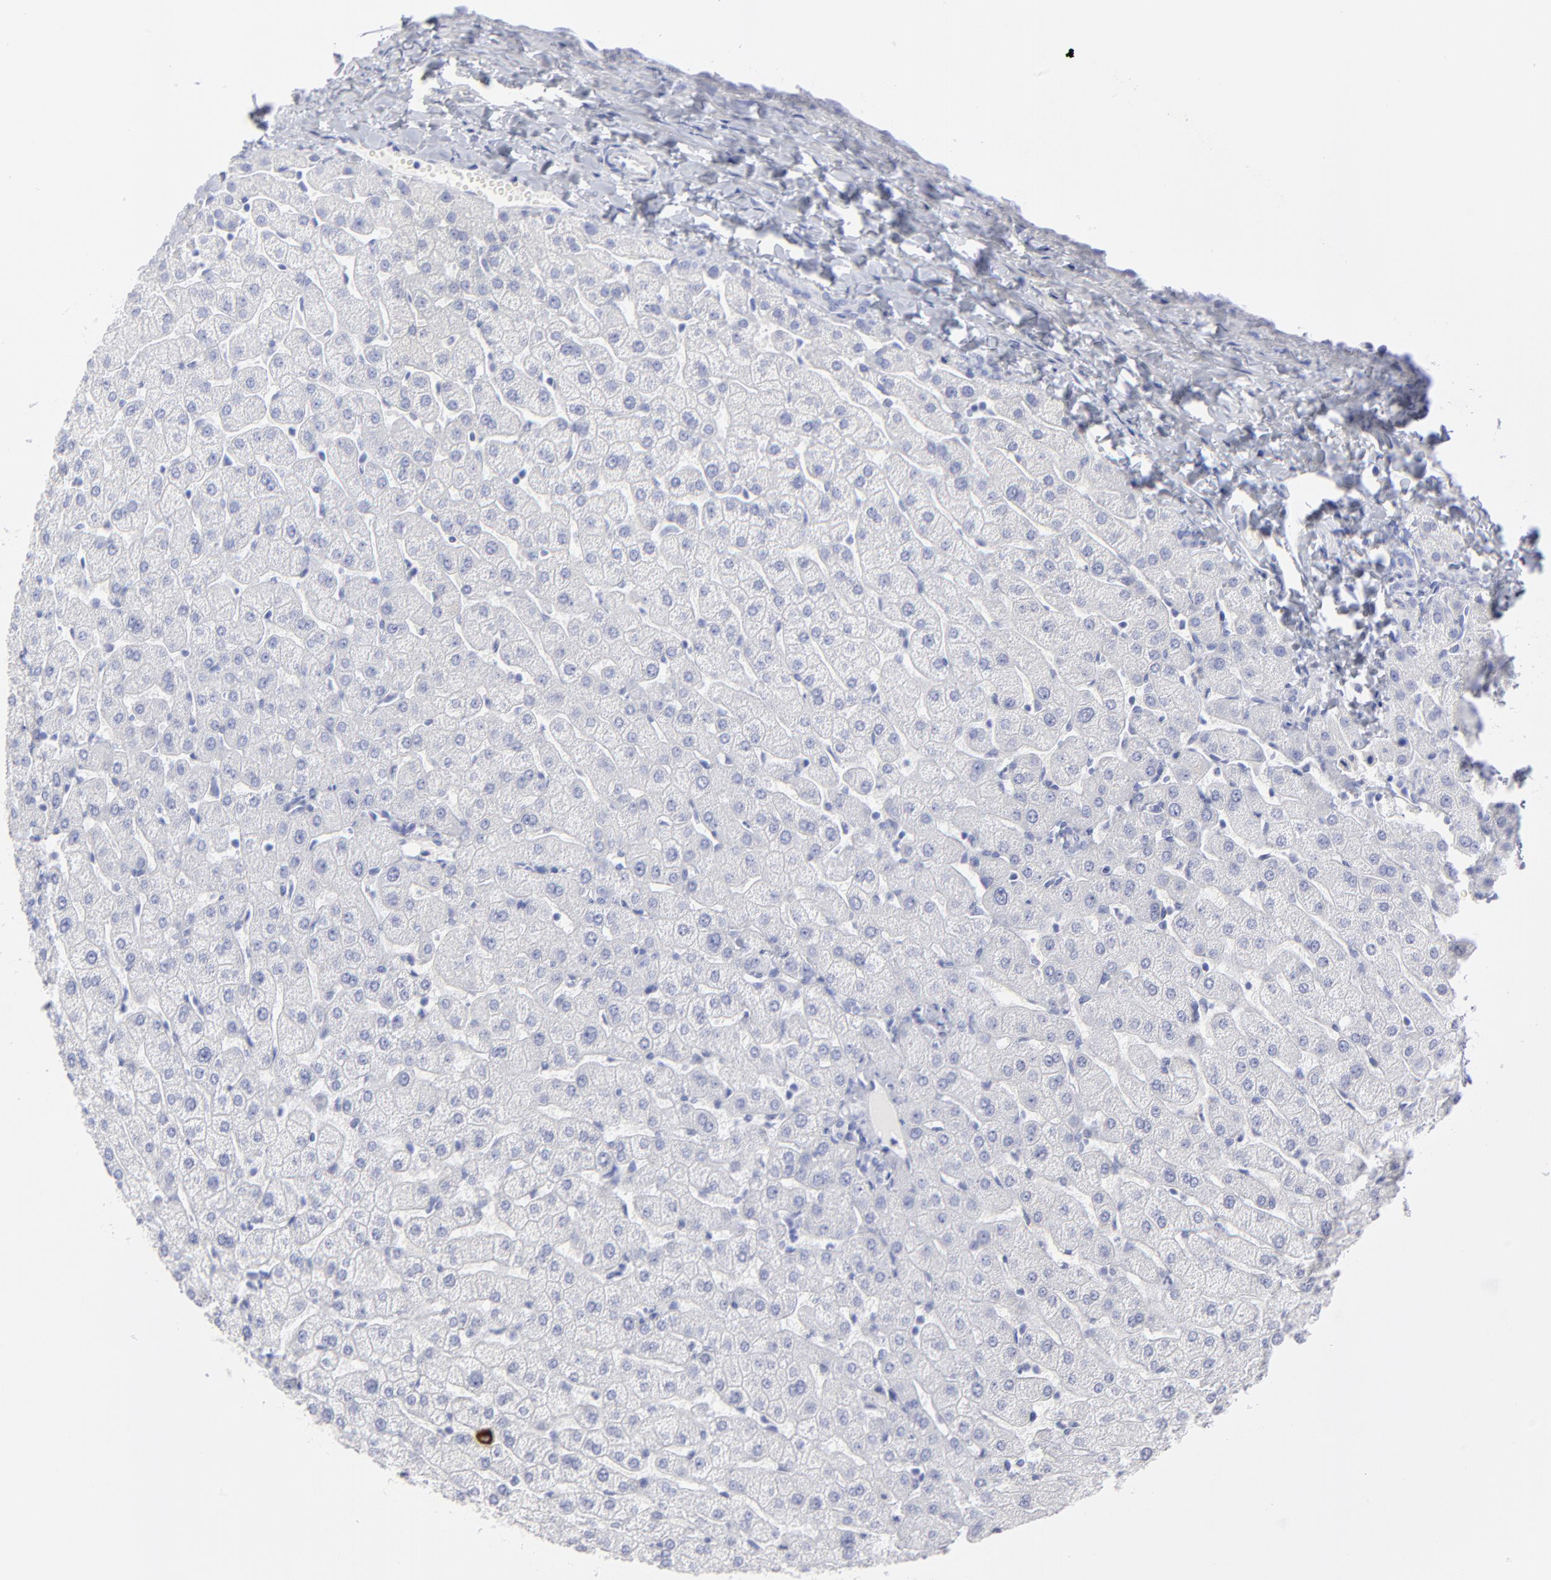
{"staining": {"intensity": "negative", "quantity": "none", "location": "none"}, "tissue": "liver", "cell_type": "Cholangiocytes", "image_type": "normal", "snomed": [{"axis": "morphology", "description": "Normal tissue, NOS"}, {"axis": "morphology", "description": "Fibrosis, NOS"}, {"axis": "topography", "description": "Liver"}], "caption": "Cholangiocytes show no significant protein positivity in unremarkable liver. Brightfield microscopy of IHC stained with DAB (3,3'-diaminobenzidine) (brown) and hematoxylin (blue), captured at high magnification.", "gene": "CCNB1", "patient": {"sex": "female", "age": 29}}